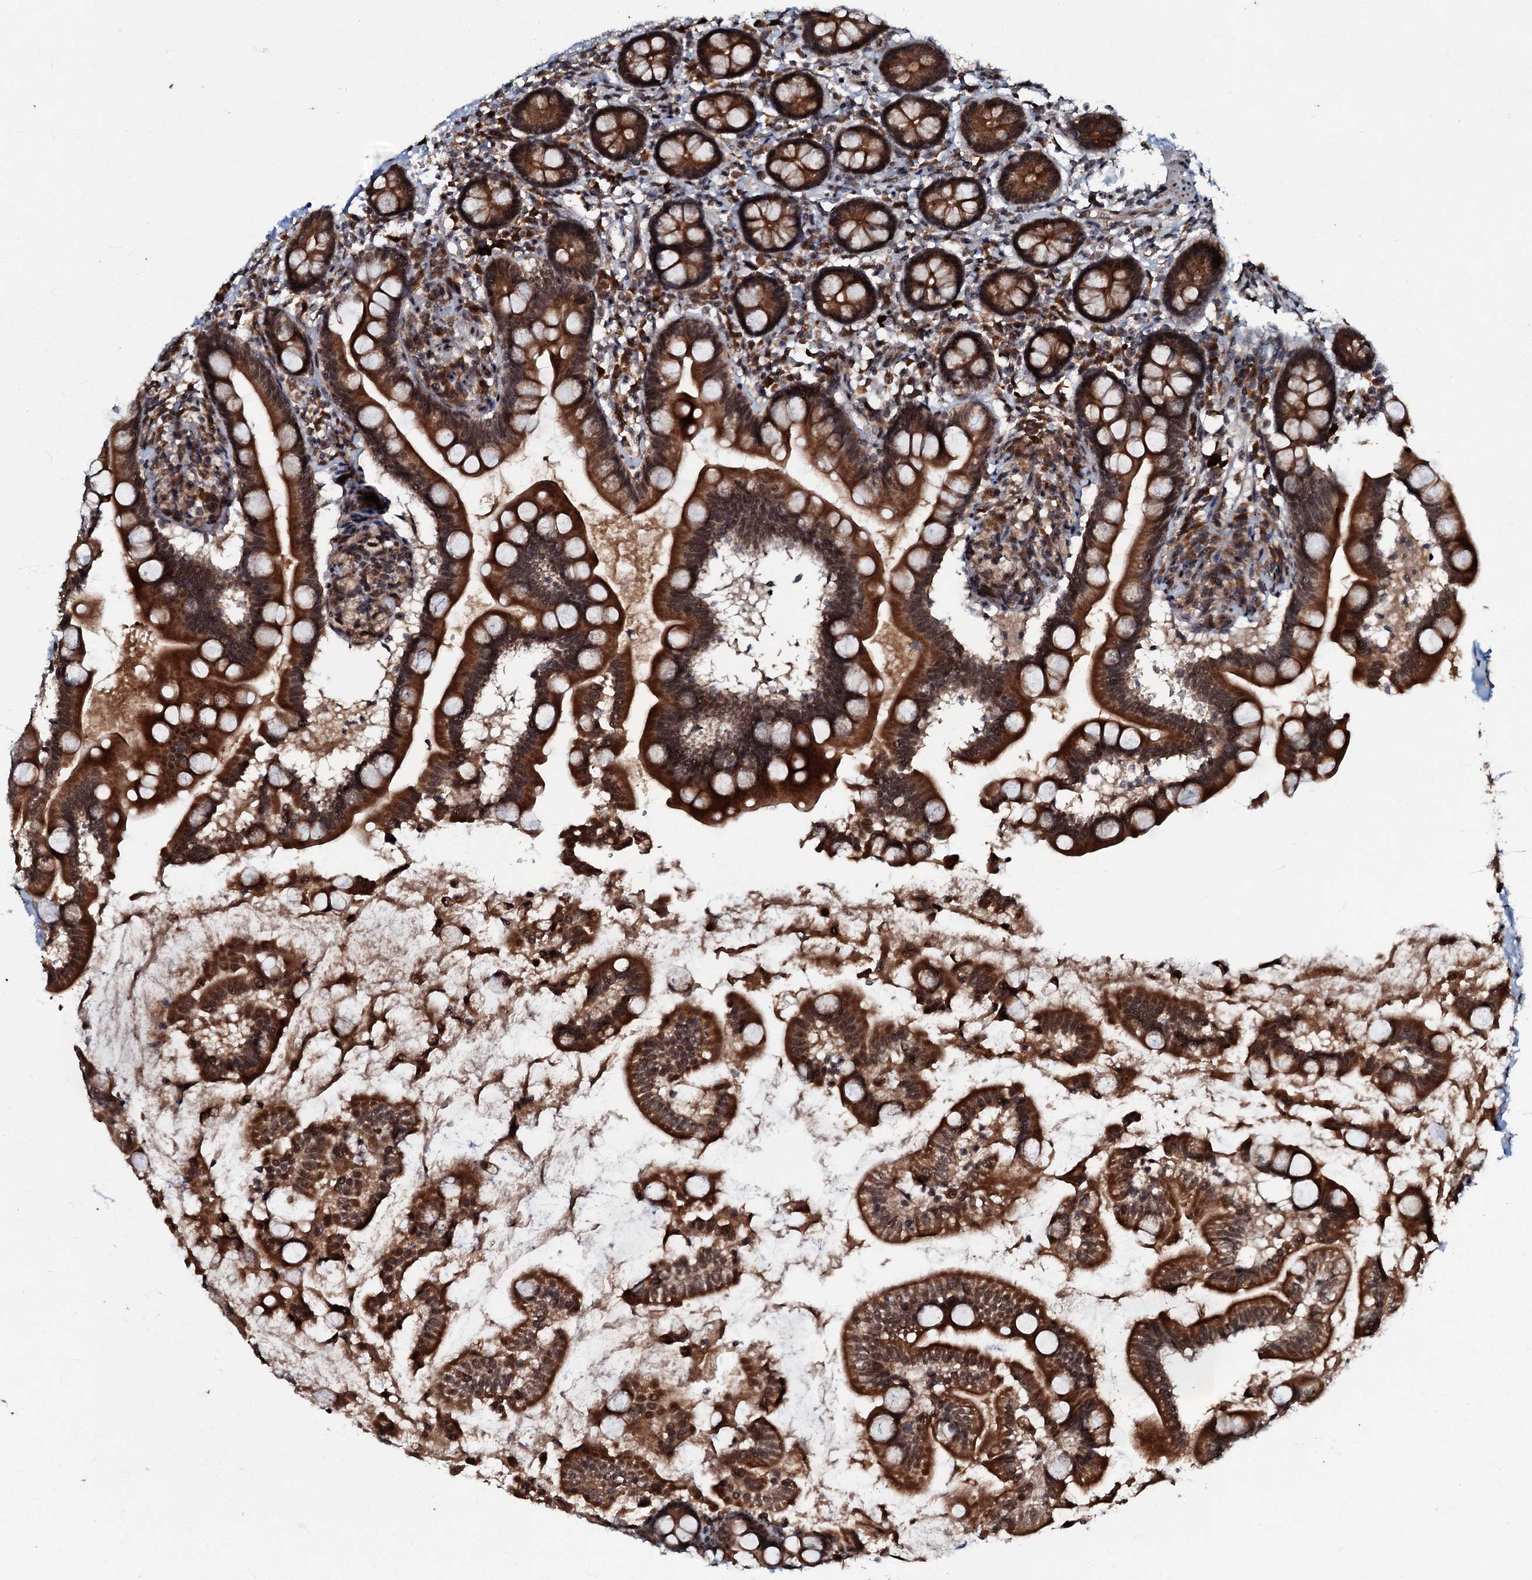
{"staining": {"intensity": "strong", "quantity": ">75%", "location": "cytoplasmic/membranous,nuclear"}, "tissue": "small intestine", "cell_type": "Glandular cells", "image_type": "normal", "snomed": [{"axis": "morphology", "description": "Normal tissue, NOS"}, {"axis": "topography", "description": "Small intestine"}], "caption": "DAB (3,3'-diaminobenzidine) immunohistochemical staining of normal small intestine displays strong cytoplasmic/membranous,nuclear protein staining in approximately >75% of glandular cells.", "gene": "C18orf32", "patient": {"sex": "female", "age": 64}}